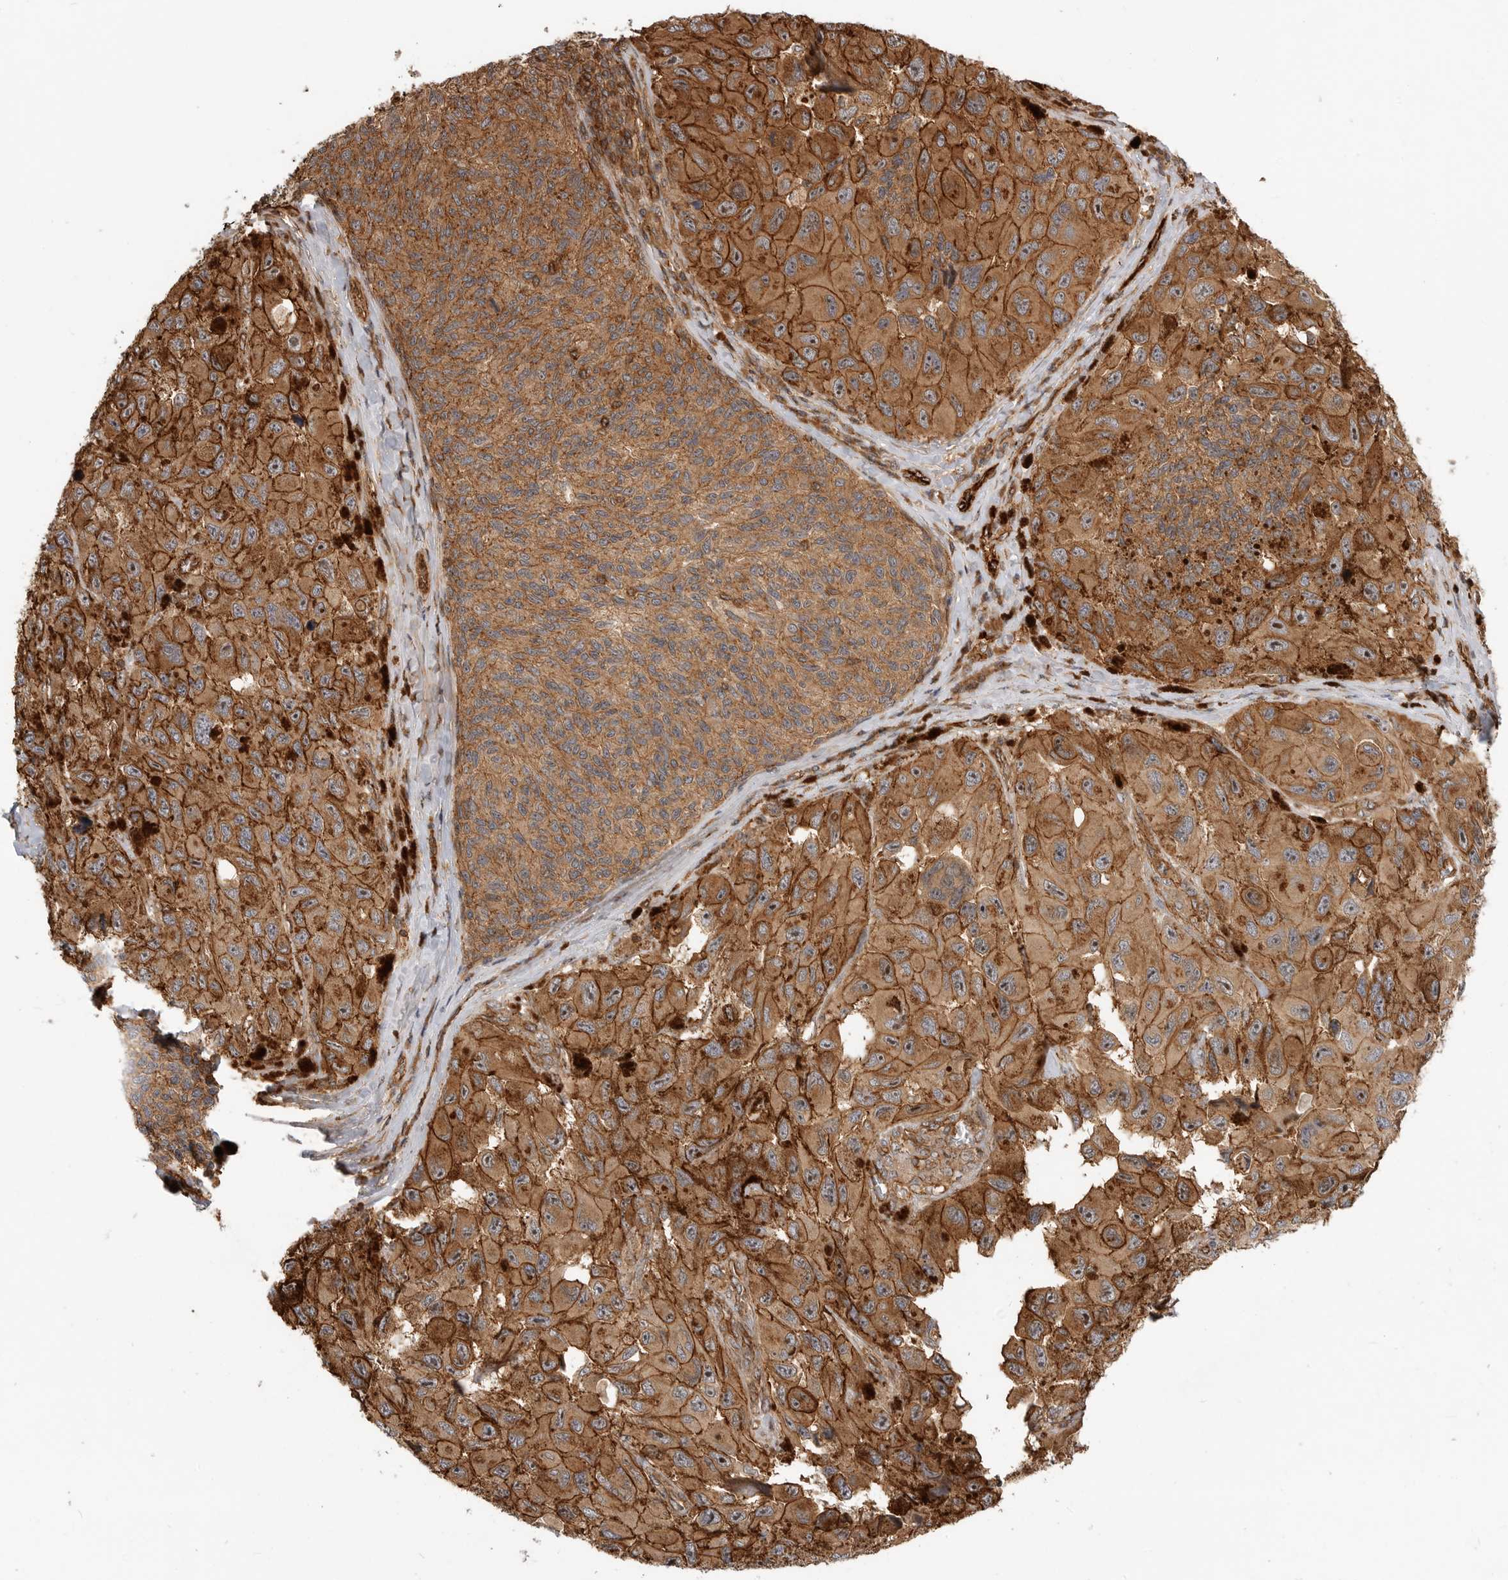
{"staining": {"intensity": "strong", "quantity": ">75%", "location": "cytoplasmic/membranous,nuclear"}, "tissue": "melanoma", "cell_type": "Tumor cells", "image_type": "cancer", "snomed": [{"axis": "morphology", "description": "Malignant melanoma, NOS"}, {"axis": "topography", "description": "Skin"}], "caption": "Immunohistochemistry (IHC) (DAB (3,3'-diaminobenzidine)) staining of melanoma displays strong cytoplasmic/membranous and nuclear protein positivity in about >75% of tumor cells.", "gene": "GPATCH2", "patient": {"sex": "female", "age": 73}}